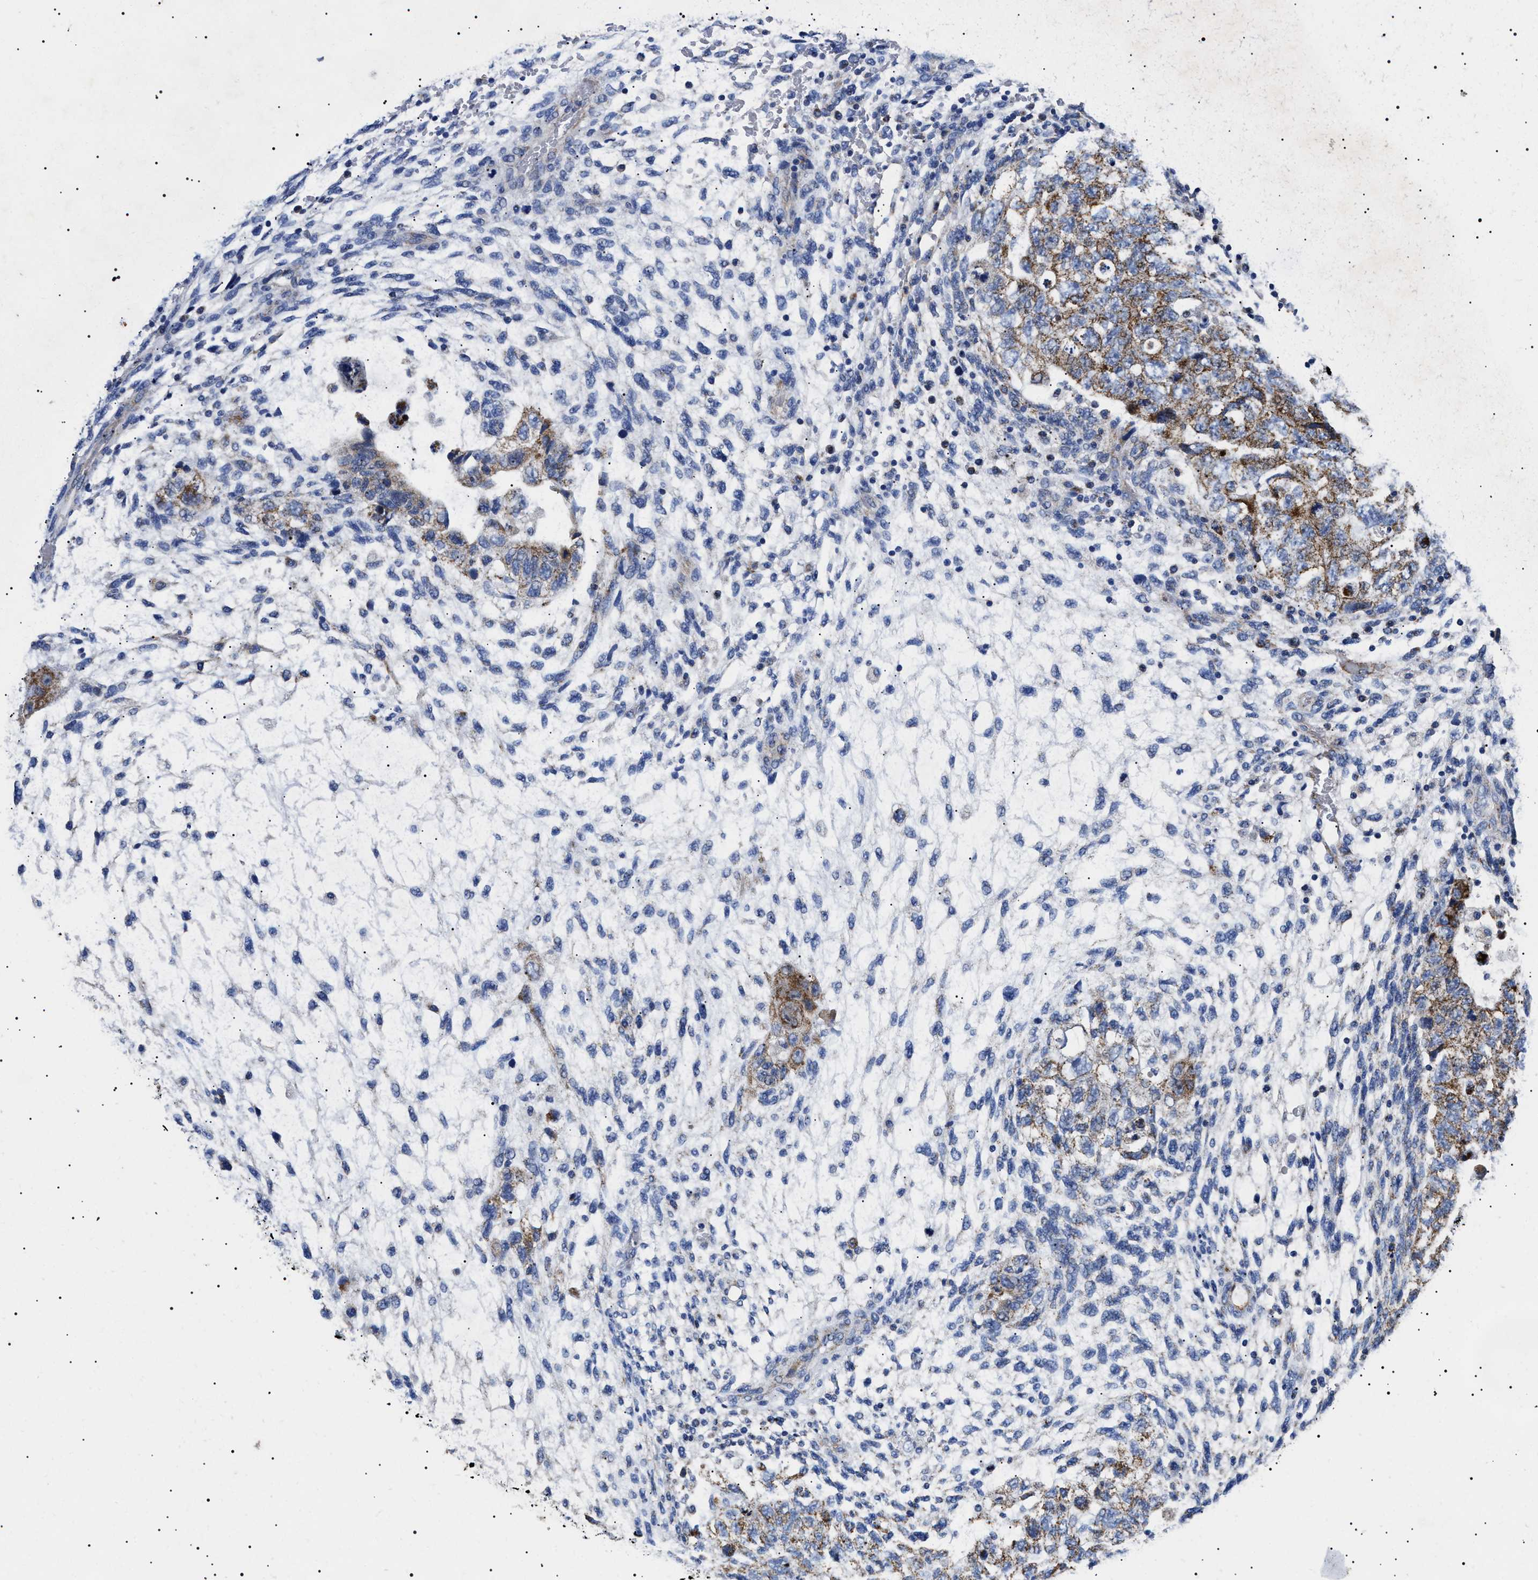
{"staining": {"intensity": "strong", "quantity": ">75%", "location": "cytoplasmic/membranous"}, "tissue": "testis cancer", "cell_type": "Tumor cells", "image_type": "cancer", "snomed": [{"axis": "morphology", "description": "Carcinoma, Embryonal, NOS"}, {"axis": "topography", "description": "Testis"}], "caption": "Human testis embryonal carcinoma stained with a brown dye demonstrates strong cytoplasmic/membranous positive expression in approximately >75% of tumor cells.", "gene": "CHRDL2", "patient": {"sex": "male", "age": 36}}